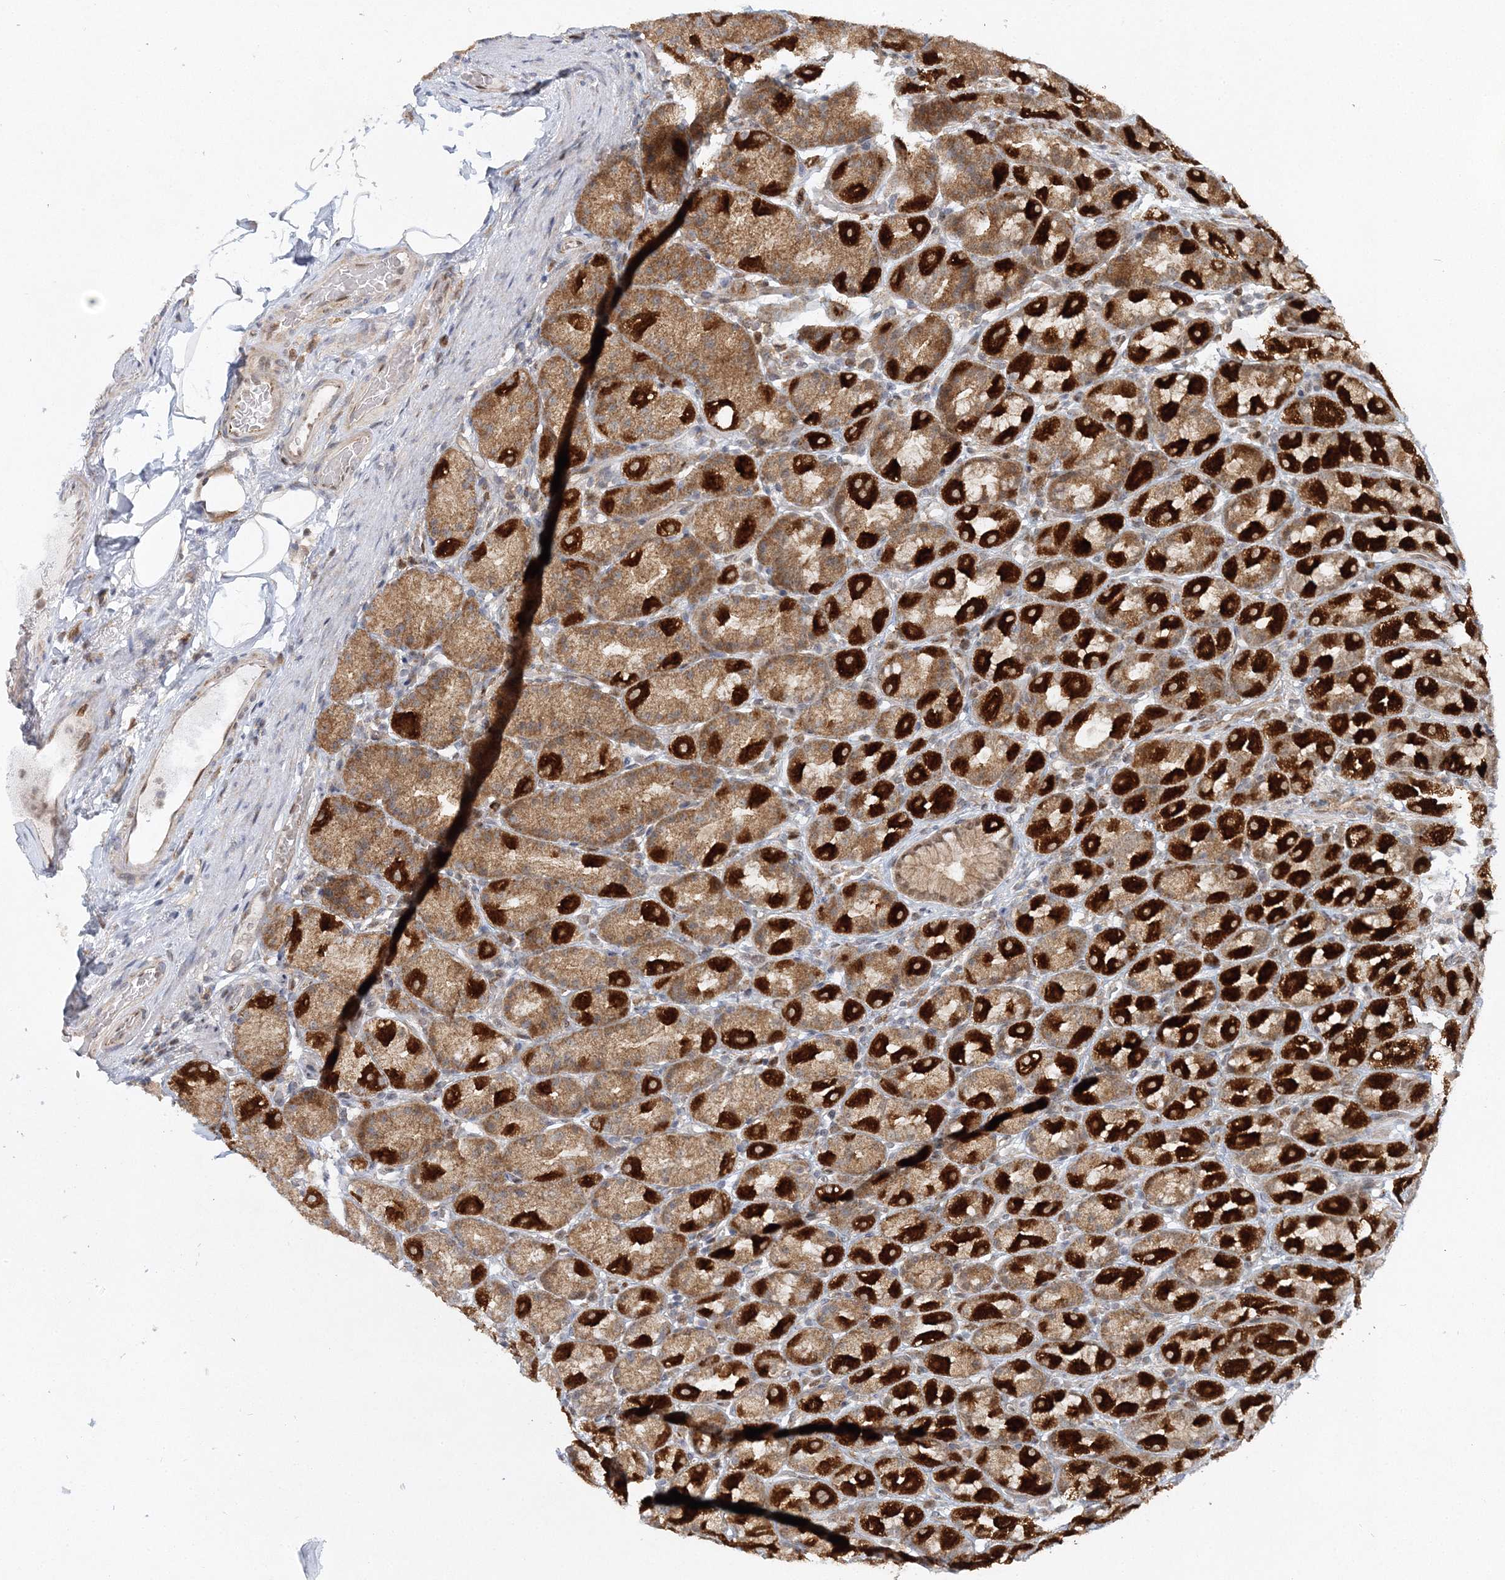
{"staining": {"intensity": "strong", "quantity": "25%-75%", "location": "cytoplasmic/membranous"}, "tissue": "stomach", "cell_type": "Glandular cells", "image_type": "normal", "snomed": [{"axis": "morphology", "description": "Normal tissue, NOS"}, {"axis": "topography", "description": "Stomach, upper"}], "caption": "Human stomach stained for a protein (brown) reveals strong cytoplasmic/membranous positive positivity in about 25%-75% of glandular cells.", "gene": "RAB11FIP2", "patient": {"sex": "male", "age": 68}}